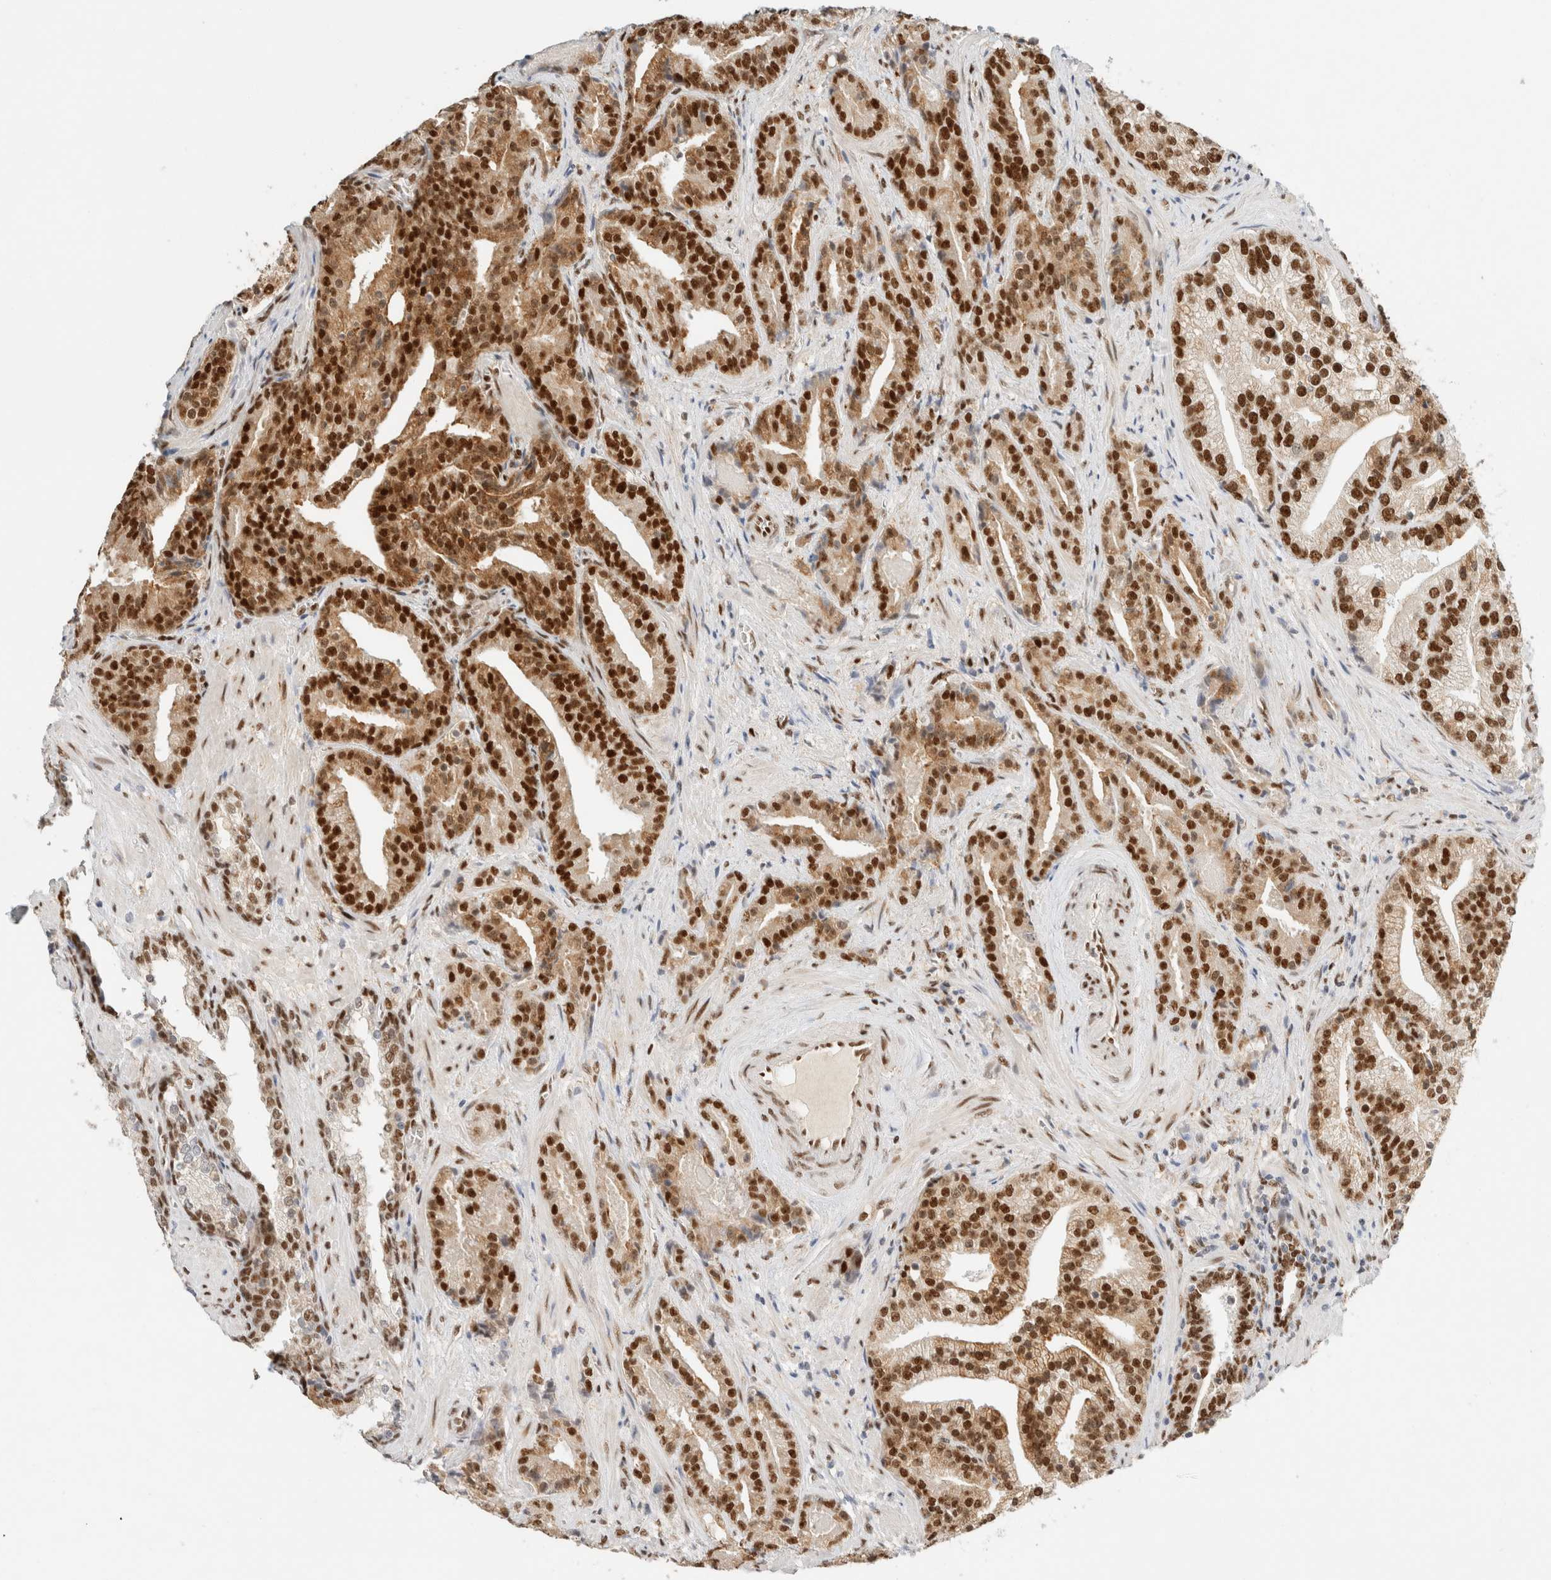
{"staining": {"intensity": "strong", "quantity": ">75%", "location": "cytoplasmic/membranous,nuclear"}, "tissue": "prostate cancer", "cell_type": "Tumor cells", "image_type": "cancer", "snomed": [{"axis": "morphology", "description": "Adenocarcinoma, Low grade"}, {"axis": "topography", "description": "Prostate"}], "caption": "Human prostate cancer (adenocarcinoma (low-grade)) stained for a protein (brown) shows strong cytoplasmic/membranous and nuclear positive staining in about >75% of tumor cells.", "gene": "ZNF768", "patient": {"sex": "male", "age": 67}}